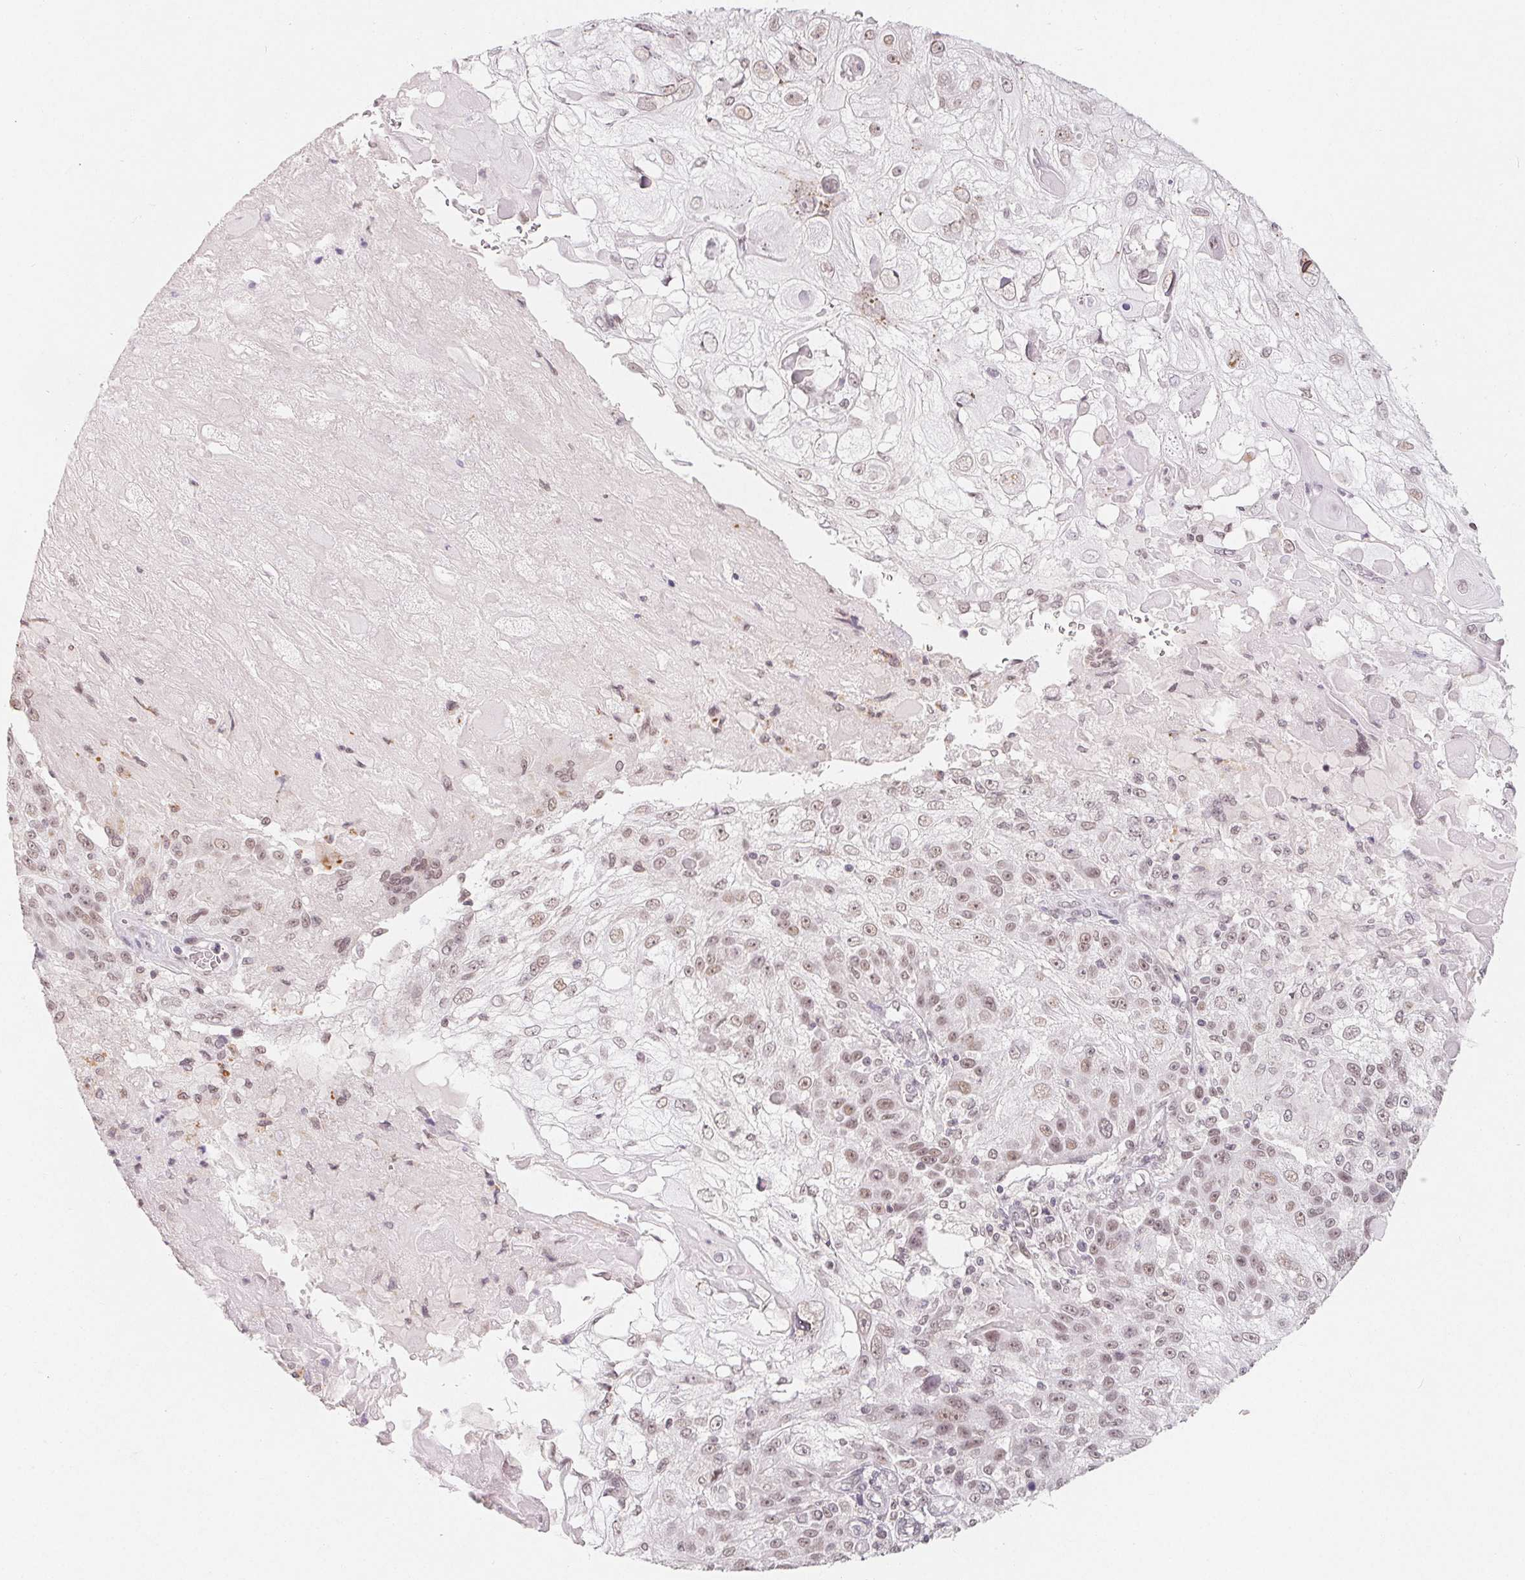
{"staining": {"intensity": "weak", "quantity": ">75%", "location": "nuclear"}, "tissue": "skin cancer", "cell_type": "Tumor cells", "image_type": "cancer", "snomed": [{"axis": "morphology", "description": "Normal tissue, NOS"}, {"axis": "morphology", "description": "Squamous cell carcinoma, NOS"}, {"axis": "topography", "description": "Skin"}], "caption": "Skin cancer (squamous cell carcinoma) stained for a protein displays weak nuclear positivity in tumor cells. (IHC, brightfield microscopy, high magnification).", "gene": "NXF3", "patient": {"sex": "female", "age": 83}}